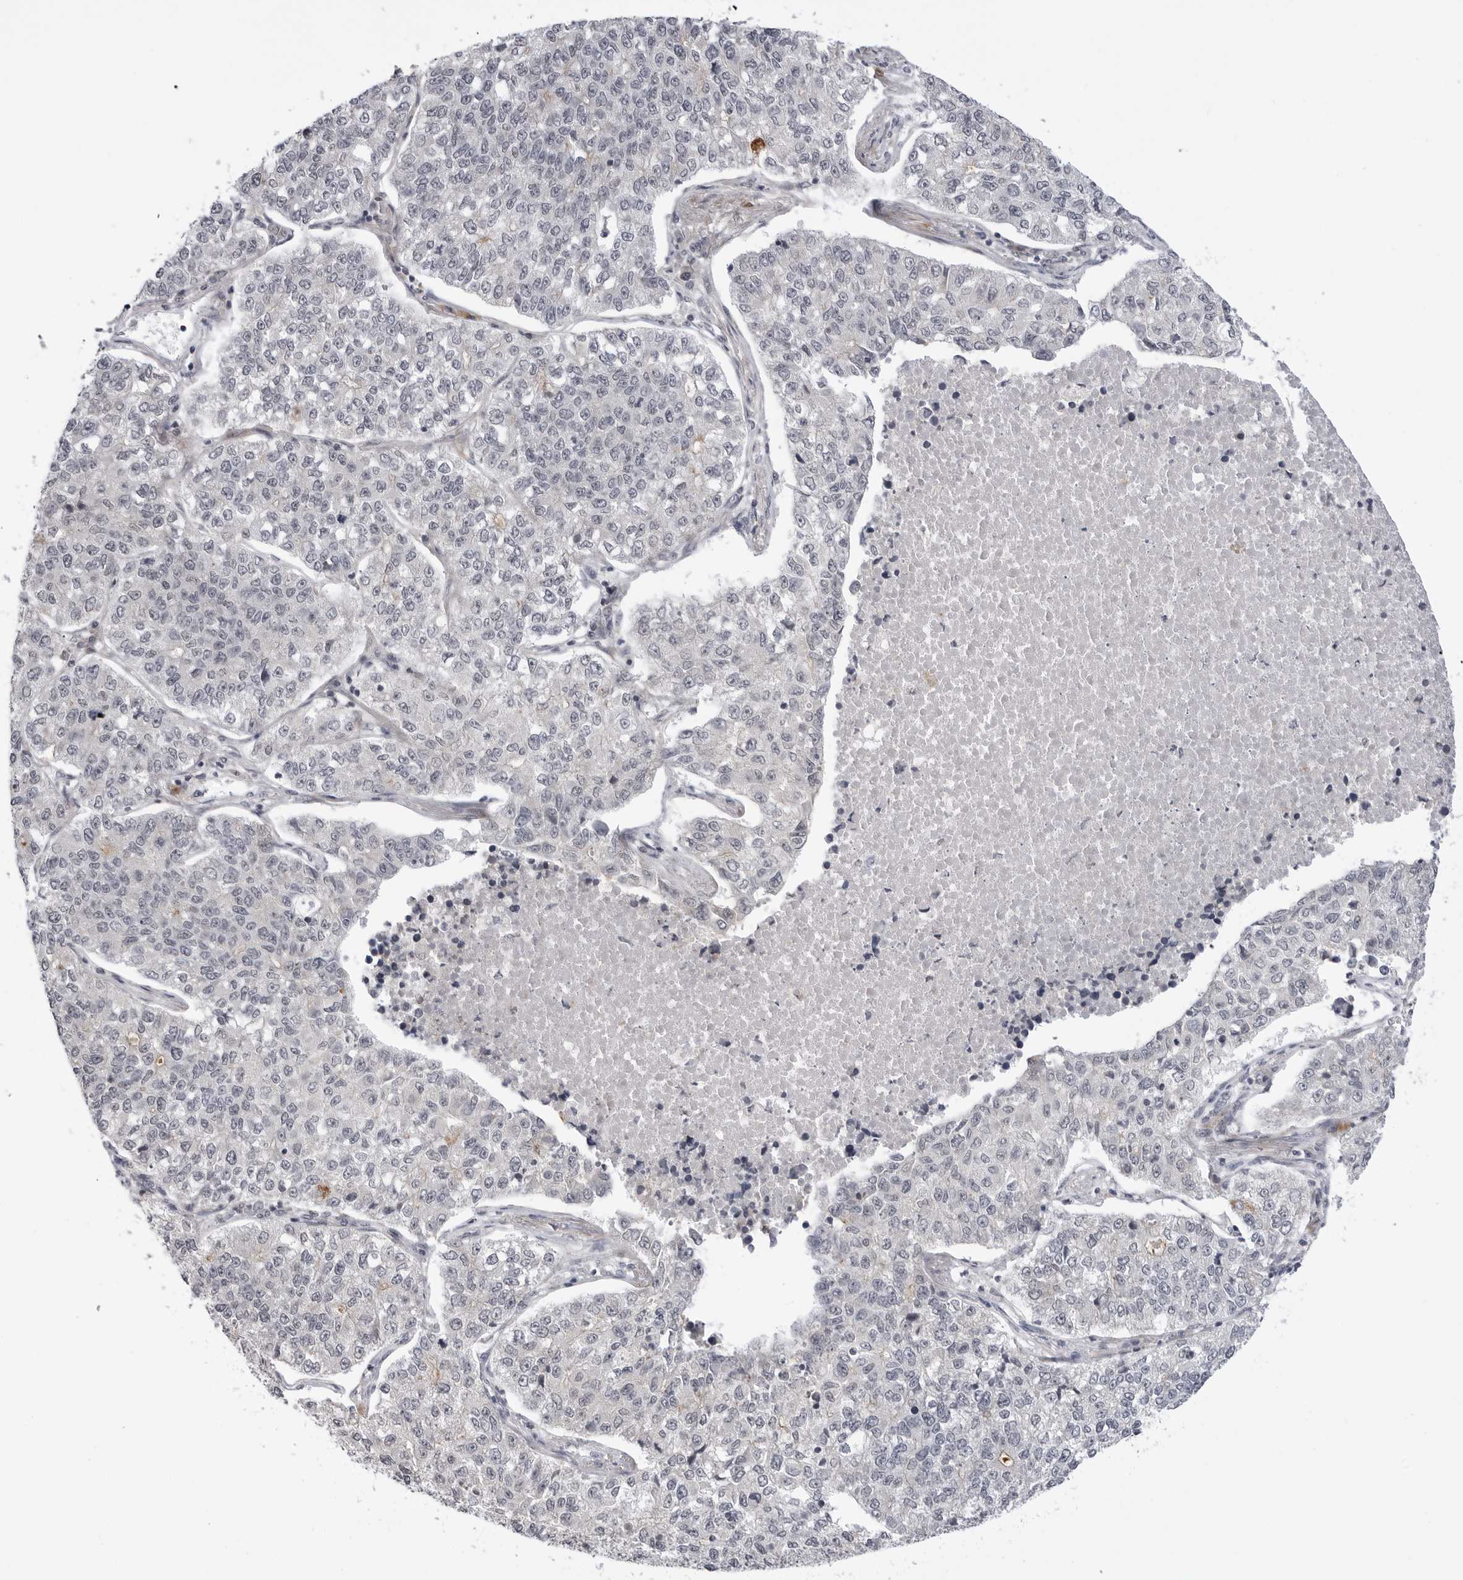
{"staining": {"intensity": "negative", "quantity": "none", "location": "none"}, "tissue": "lung cancer", "cell_type": "Tumor cells", "image_type": "cancer", "snomed": [{"axis": "morphology", "description": "Adenocarcinoma, NOS"}, {"axis": "topography", "description": "Lung"}], "caption": "Human adenocarcinoma (lung) stained for a protein using IHC demonstrates no expression in tumor cells.", "gene": "ADAMTS5", "patient": {"sex": "male", "age": 49}}